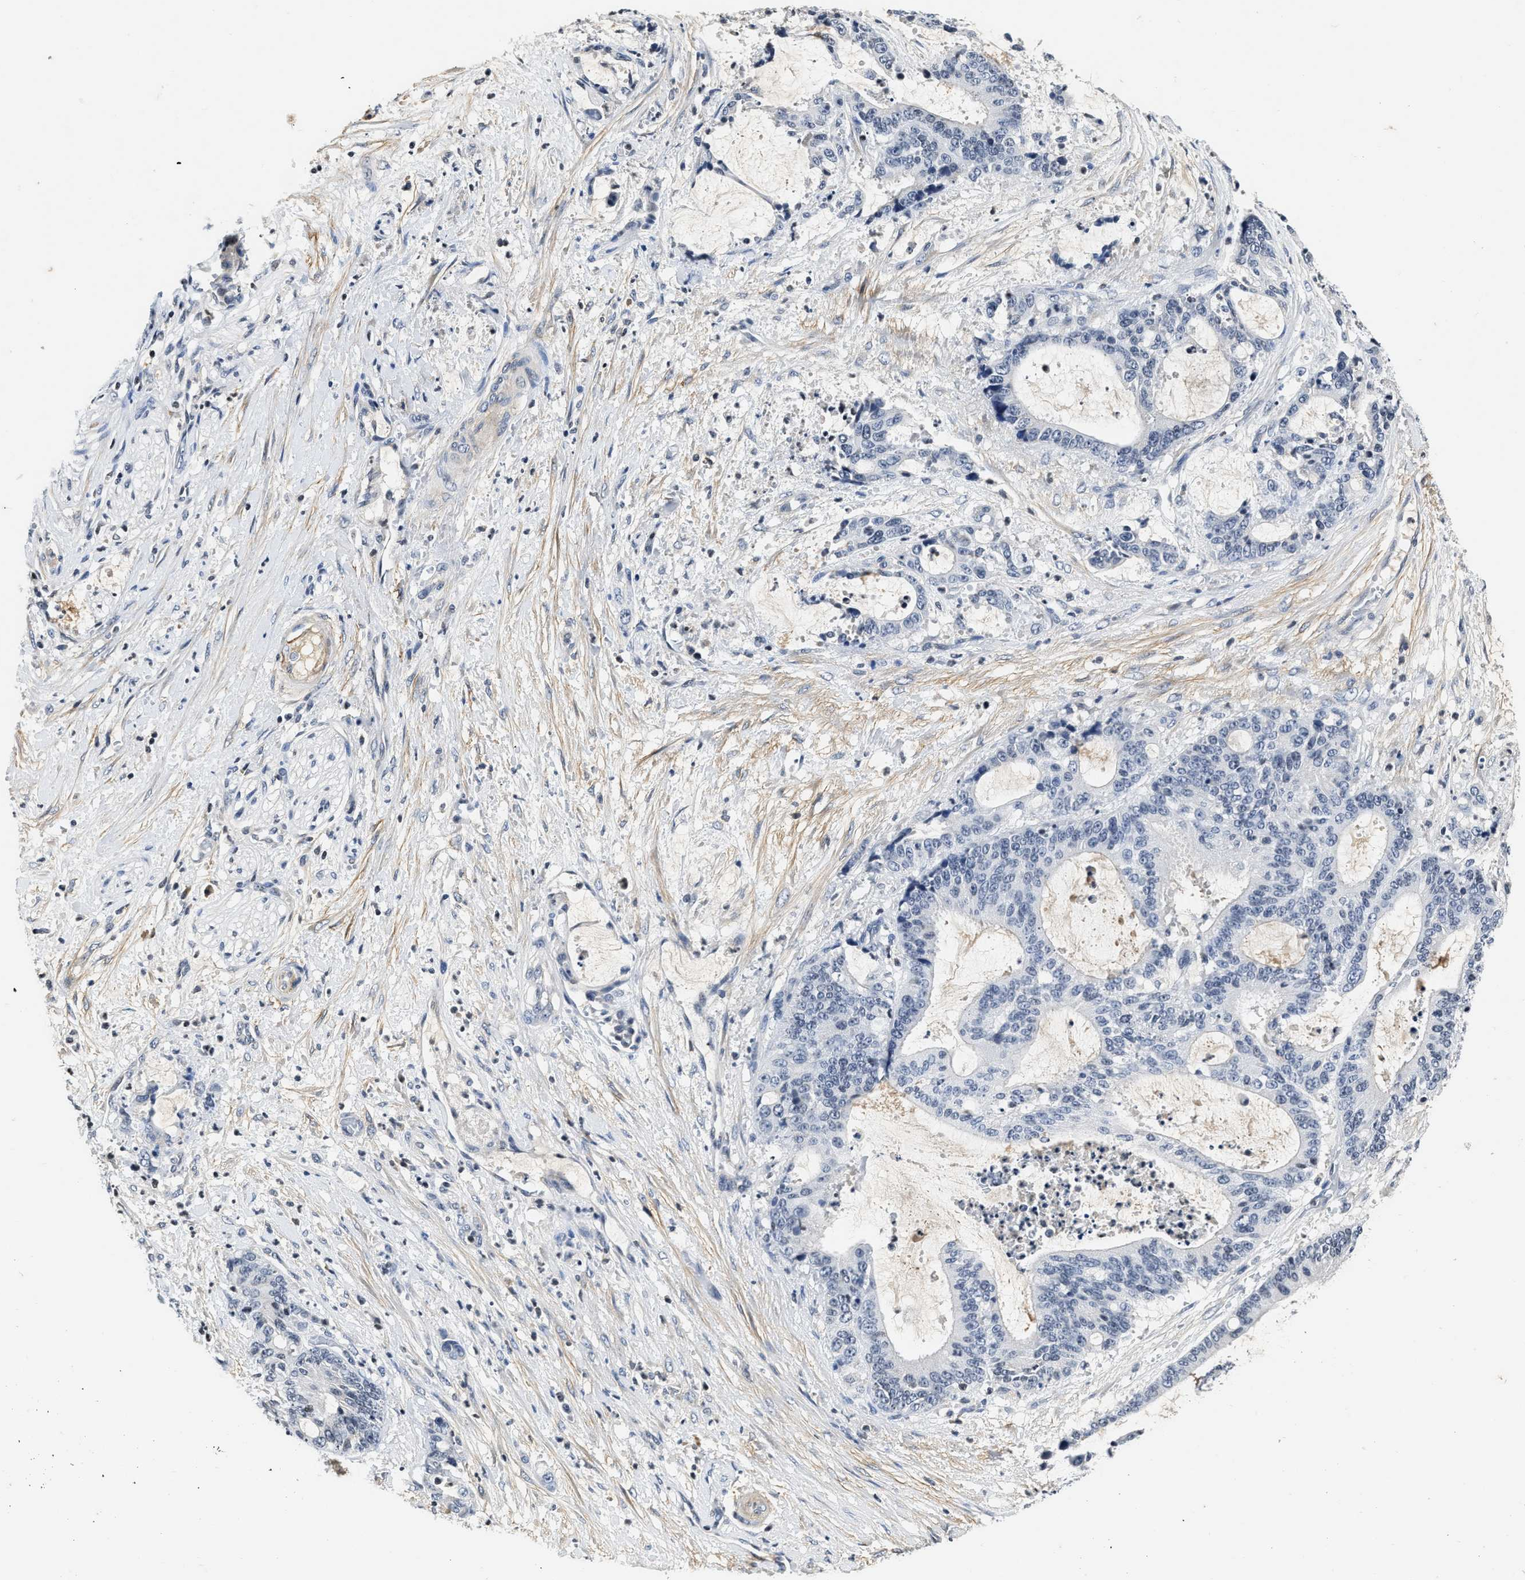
{"staining": {"intensity": "negative", "quantity": "none", "location": "none"}, "tissue": "liver cancer", "cell_type": "Tumor cells", "image_type": "cancer", "snomed": [{"axis": "morphology", "description": "Normal tissue, NOS"}, {"axis": "morphology", "description": "Cholangiocarcinoma"}, {"axis": "topography", "description": "Liver"}, {"axis": "topography", "description": "Peripheral nerve tissue"}], "caption": "Immunohistochemical staining of human liver cancer displays no significant expression in tumor cells. (Stains: DAB IHC with hematoxylin counter stain, Microscopy: brightfield microscopy at high magnification).", "gene": "FBLN2", "patient": {"sex": "female", "age": 73}}